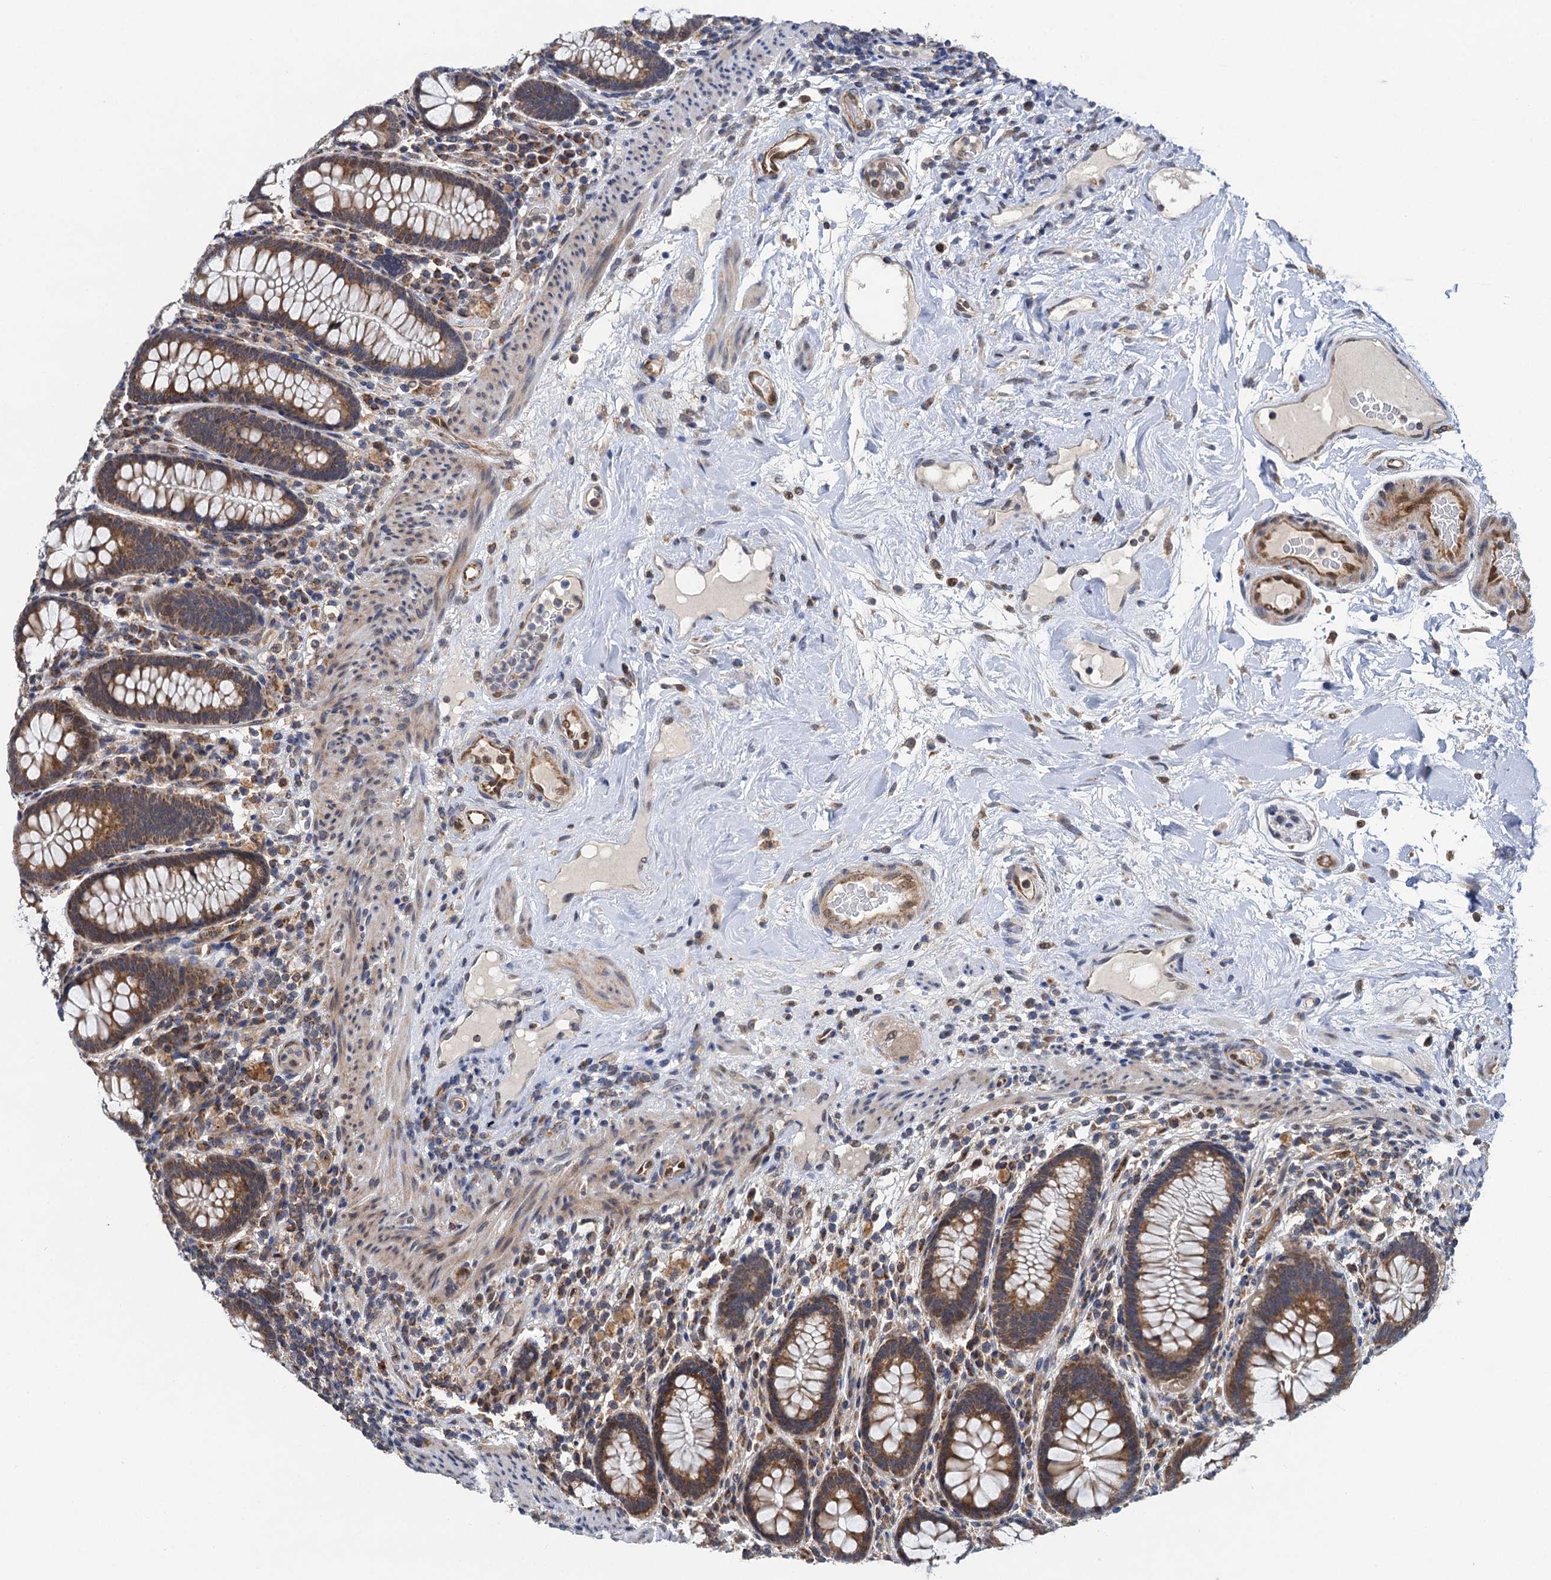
{"staining": {"intensity": "weak", "quantity": "25%-75%", "location": "cytoplasmic/membranous"}, "tissue": "colon", "cell_type": "Endothelial cells", "image_type": "normal", "snomed": [{"axis": "morphology", "description": "Normal tissue, NOS"}, {"axis": "topography", "description": "Colon"}], "caption": "Immunohistochemical staining of unremarkable colon reveals 25%-75% levels of weak cytoplasmic/membranous protein staining in approximately 25%-75% of endothelial cells.", "gene": "CMPK2", "patient": {"sex": "female", "age": 79}}